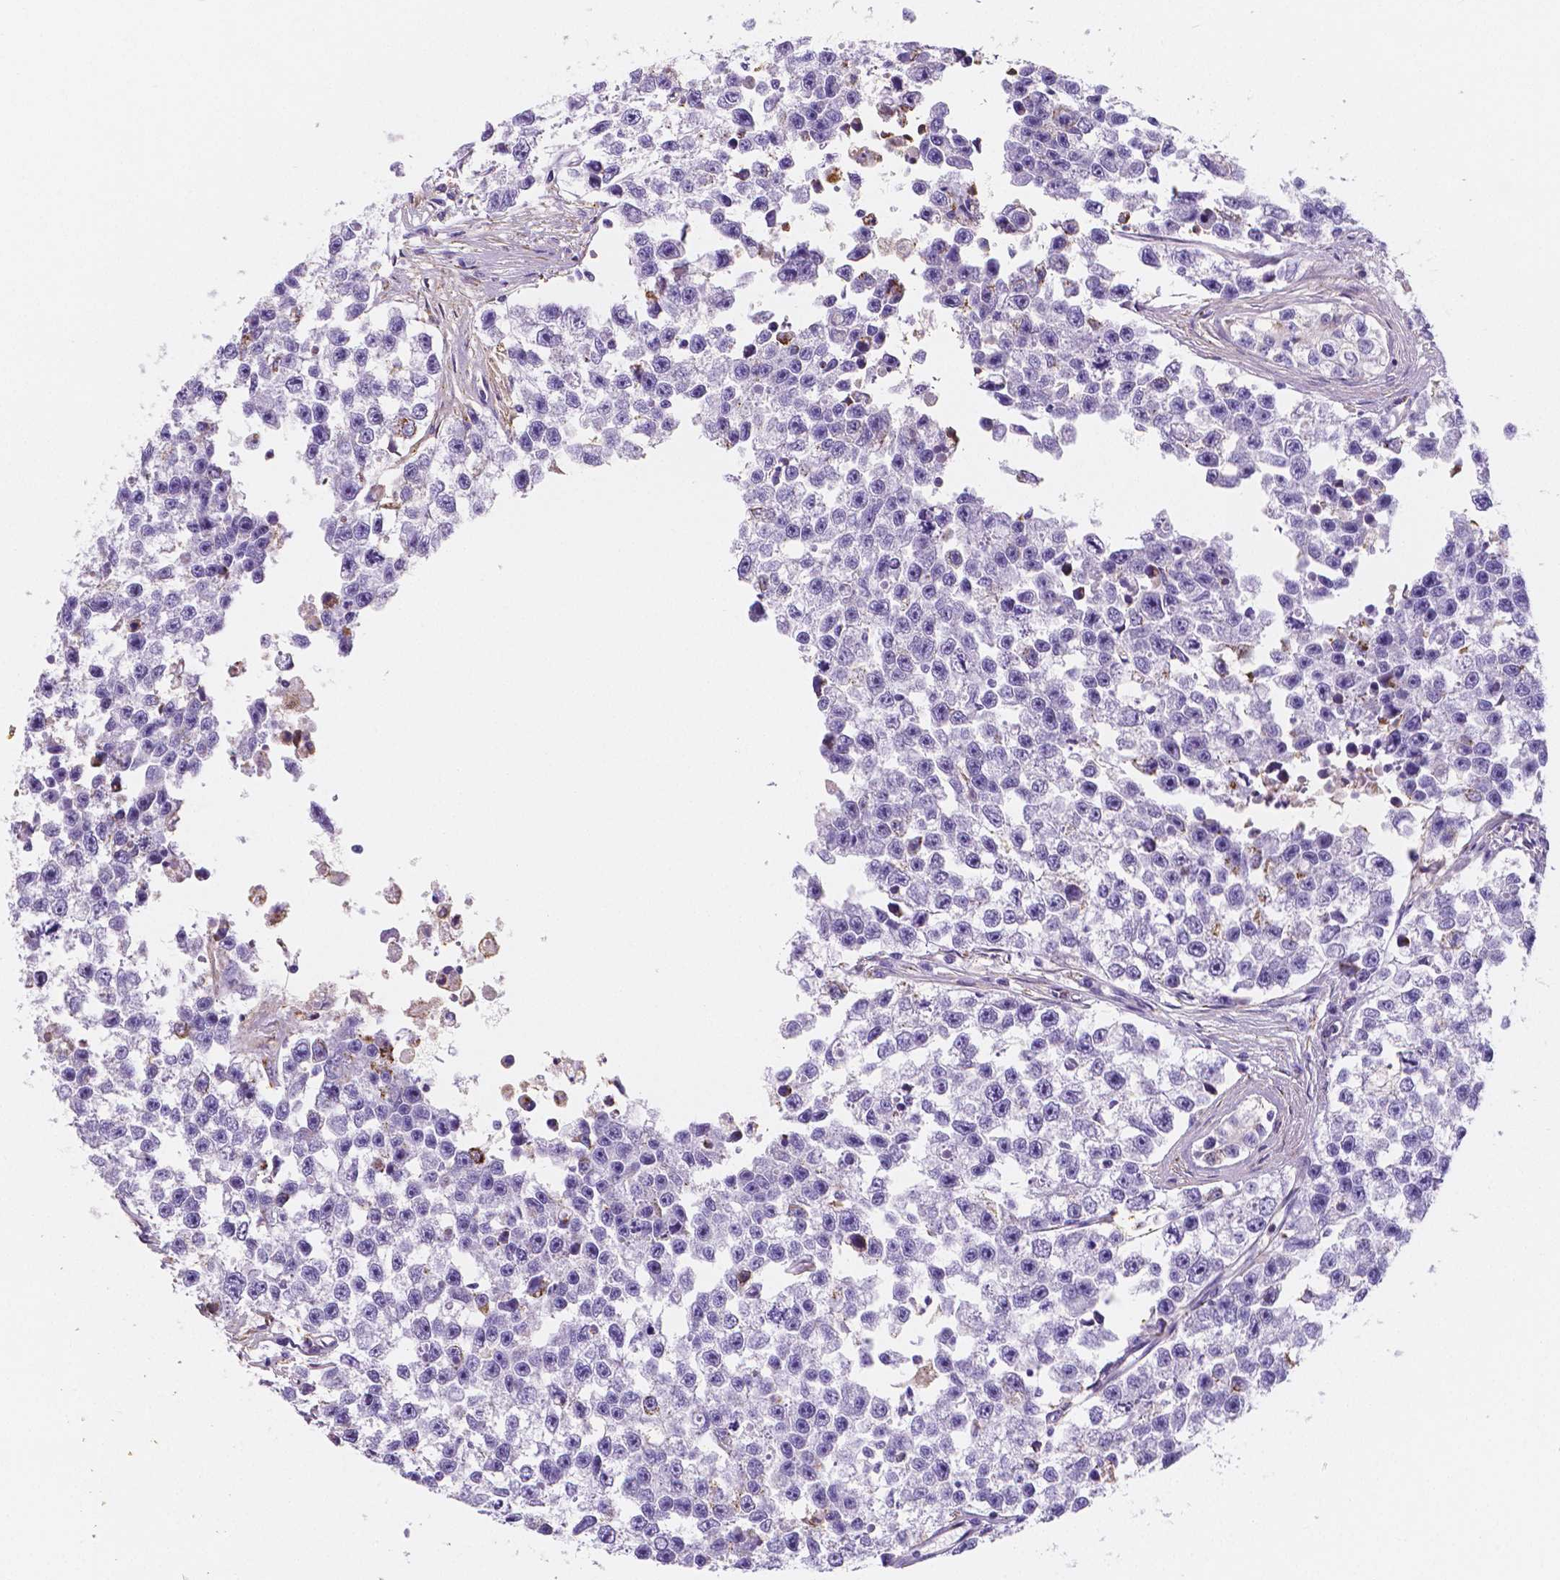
{"staining": {"intensity": "negative", "quantity": "none", "location": "none"}, "tissue": "testis cancer", "cell_type": "Tumor cells", "image_type": "cancer", "snomed": [{"axis": "morphology", "description": "Seminoma, NOS"}, {"axis": "topography", "description": "Testis"}], "caption": "IHC image of human testis cancer (seminoma) stained for a protein (brown), which demonstrates no positivity in tumor cells.", "gene": "GABRD", "patient": {"sex": "male", "age": 26}}